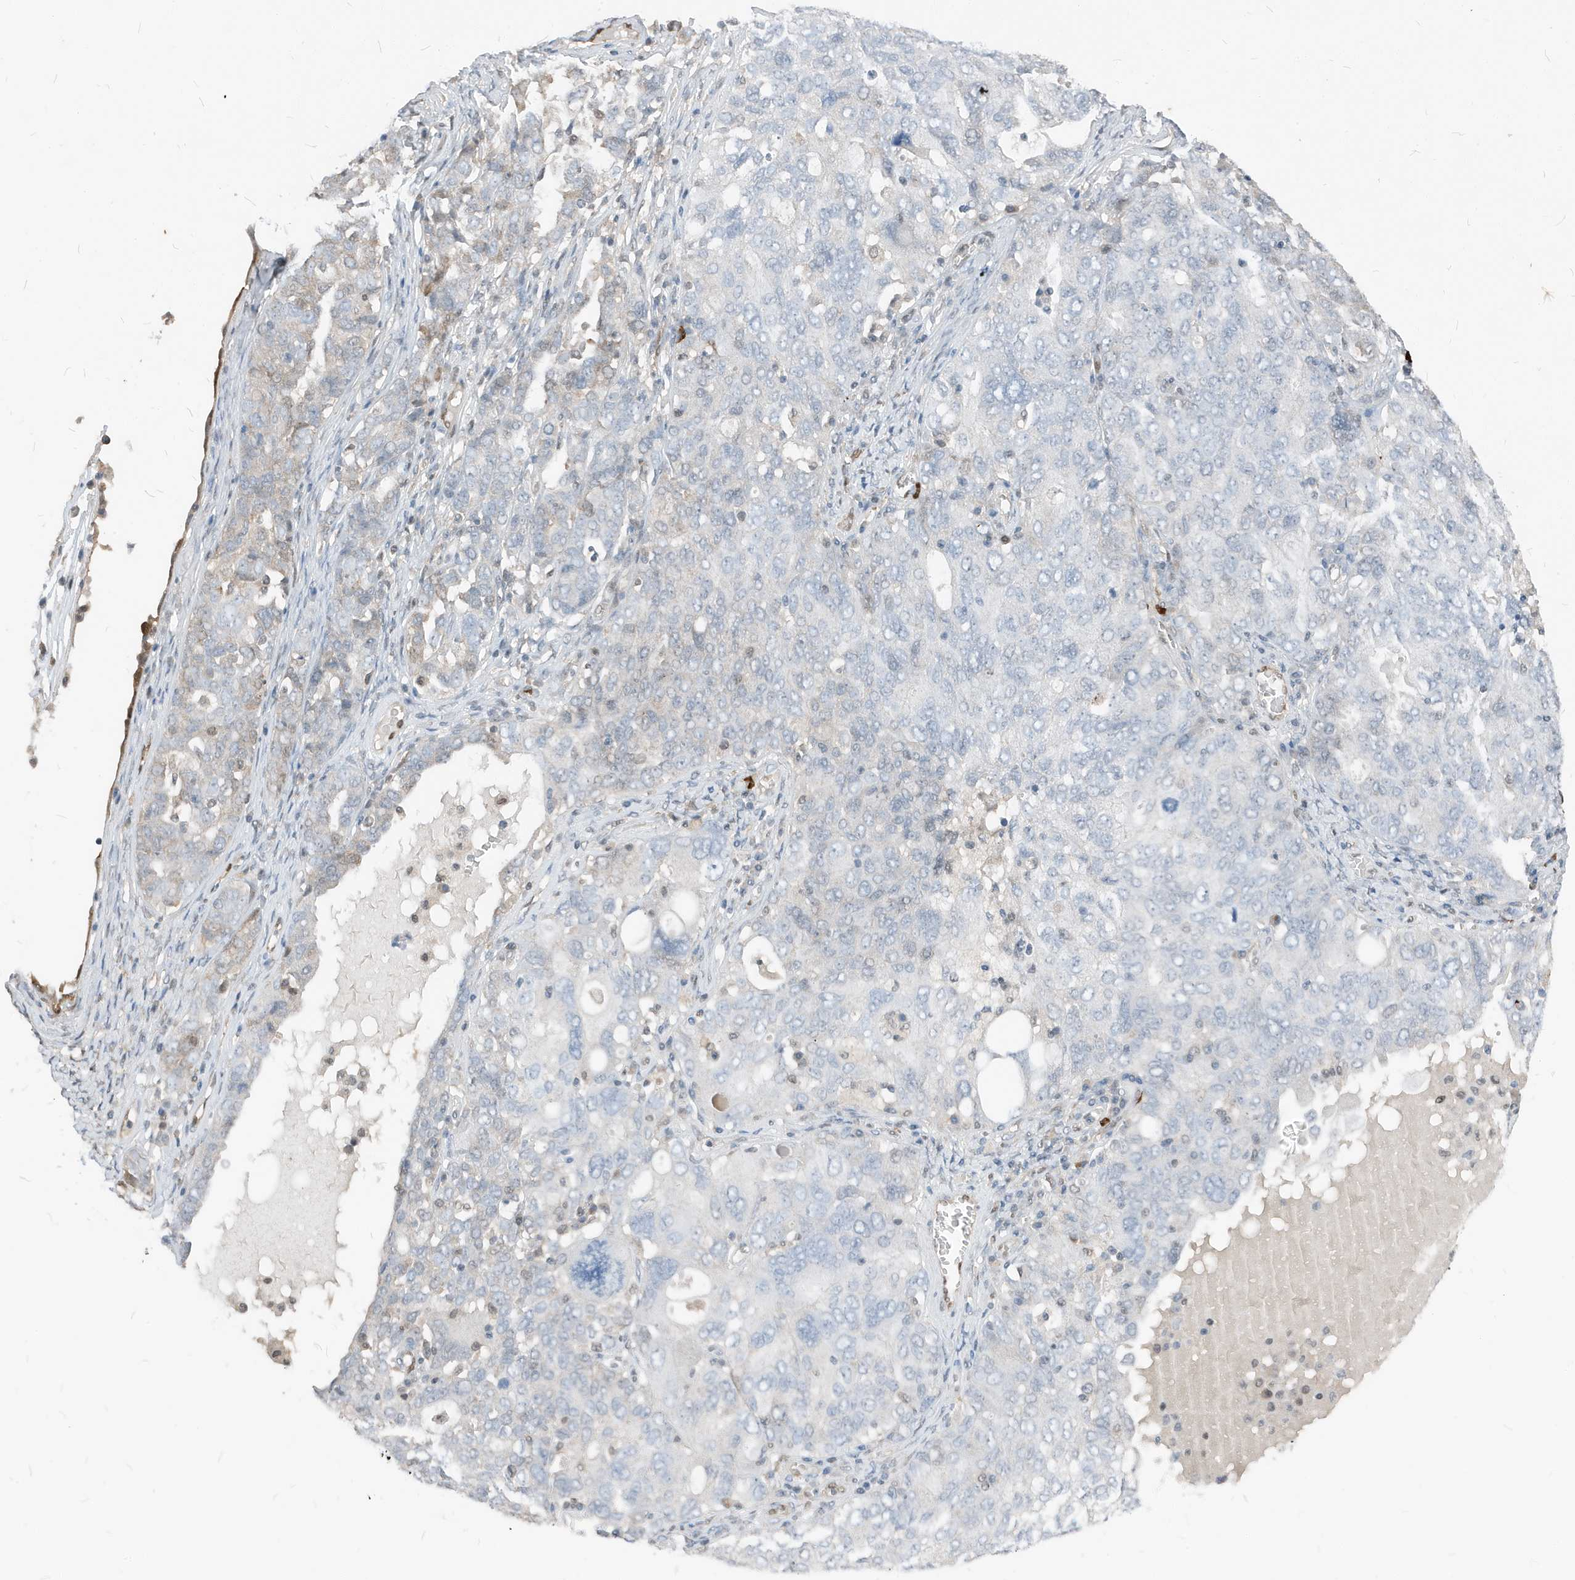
{"staining": {"intensity": "negative", "quantity": "none", "location": "none"}, "tissue": "ovarian cancer", "cell_type": "Tumor cells", "image_type": "cancer", "snomed": [{"axis": "morphology", "description": "Carcinoma, endometroid"}, {"axis": "topography", "description": "Ovary"}], "caption": "This is an immunohistochemistry (IHC) micrograph of human endometroid carcinoma (ovarian). There is no staining in tumor cells.", "gene": "NCOA7", "patient": {"sex": "female", "age": 62}}